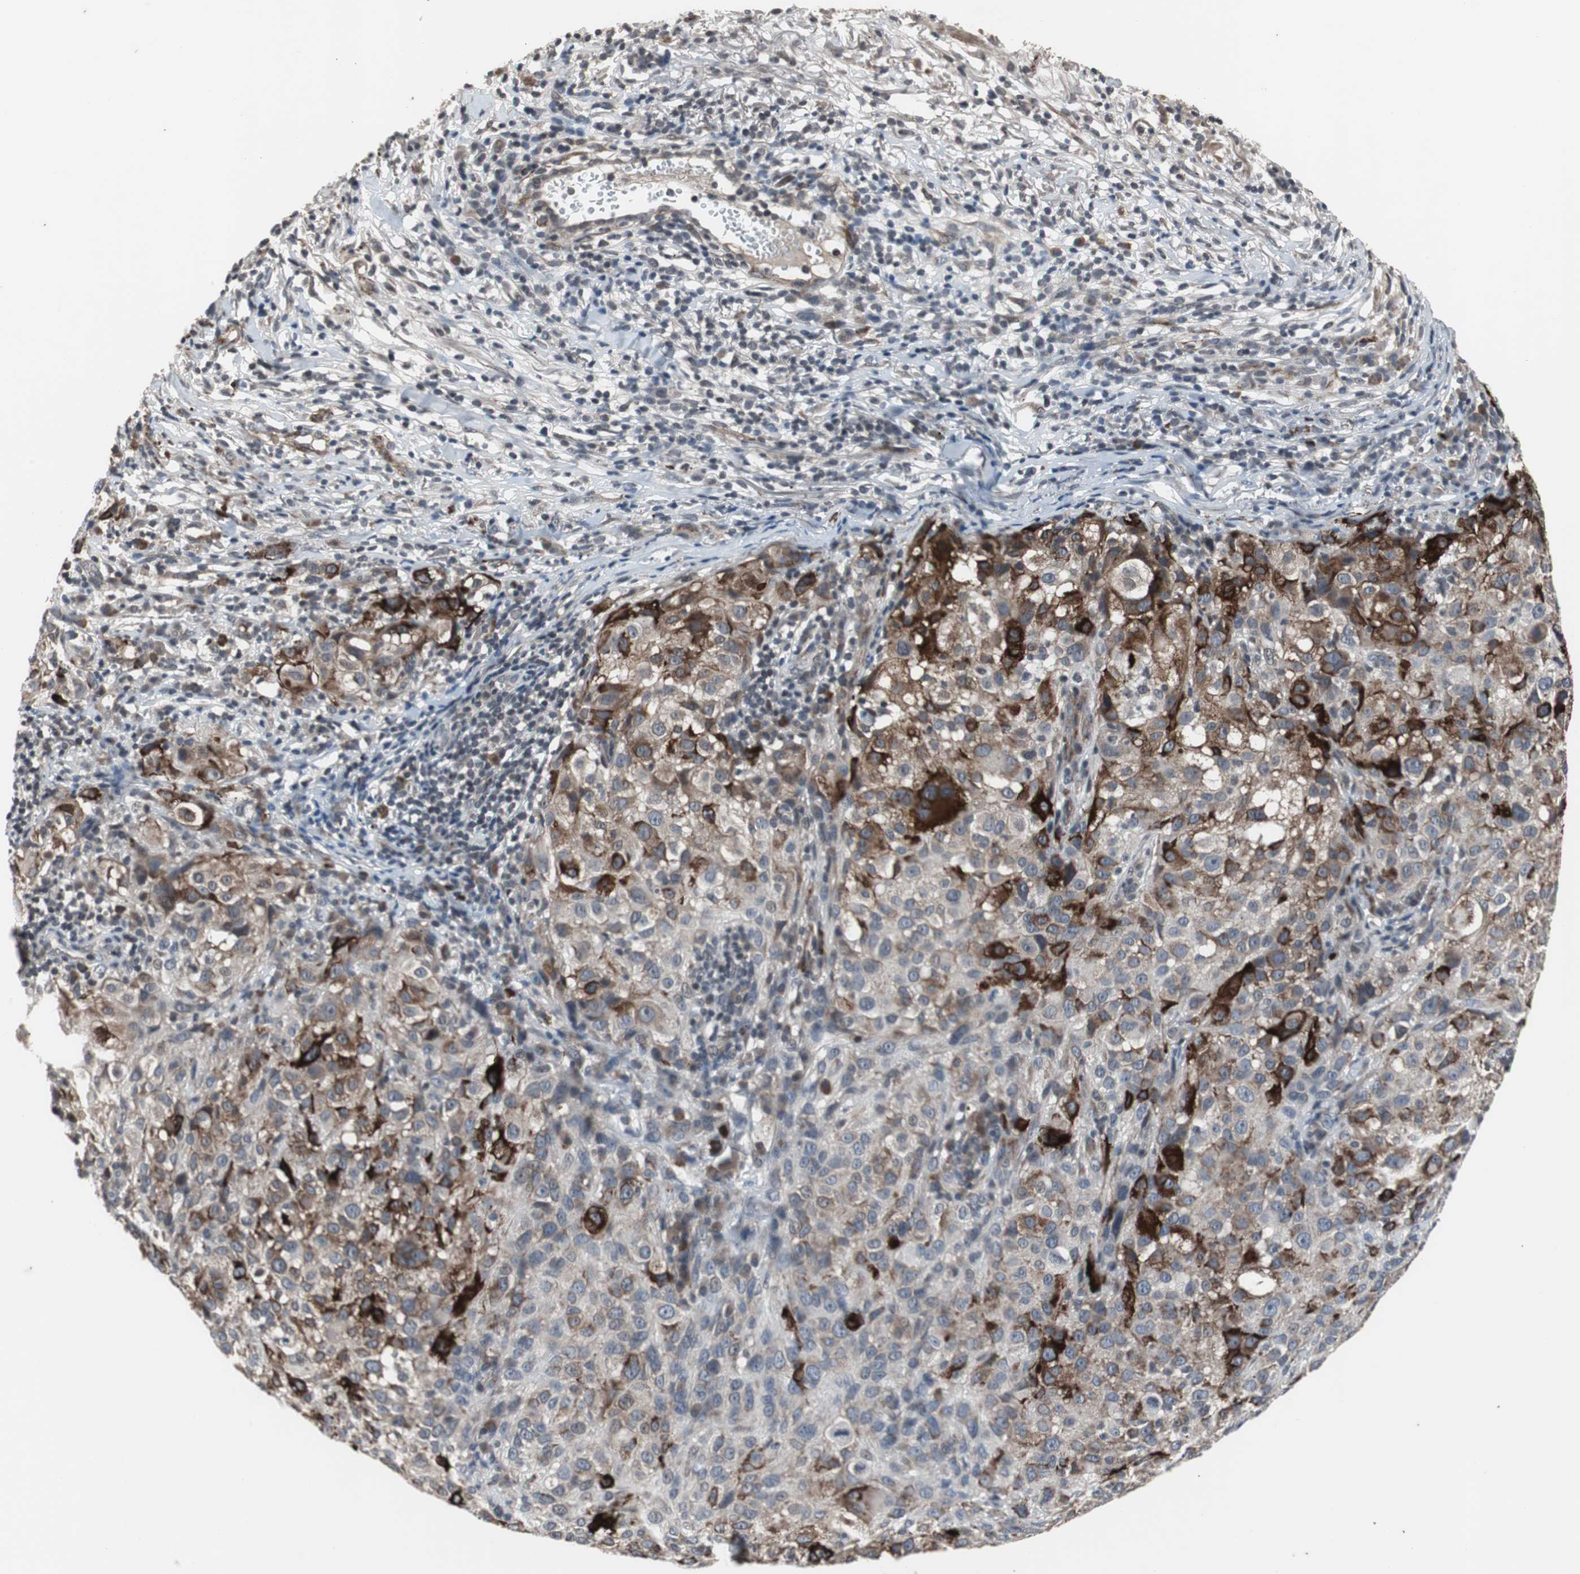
{"staining": {"intensity": "strong", "quantity": "<25%", "location": "cytoplasmic/membranous"}, "tissue": "melanoma", "cell_type": "Tumor cells", "image_type": "cancer", "snomed": [{"axis": "morphology", "description": "Necrosis, NOS"}, {"axis": "morphology", "description": "Malignant melanoma, NOS"}, {"axis": "topography", "description": "Skin"}], "caption": "An image showing strong cytoplasmic/membranous expression in approximately <25% of tumor cells in melanoma, as visualized by brown immunohistochemical staining.", "gene": "CRADD", "patient": {"sex": "female", "age": 87}}